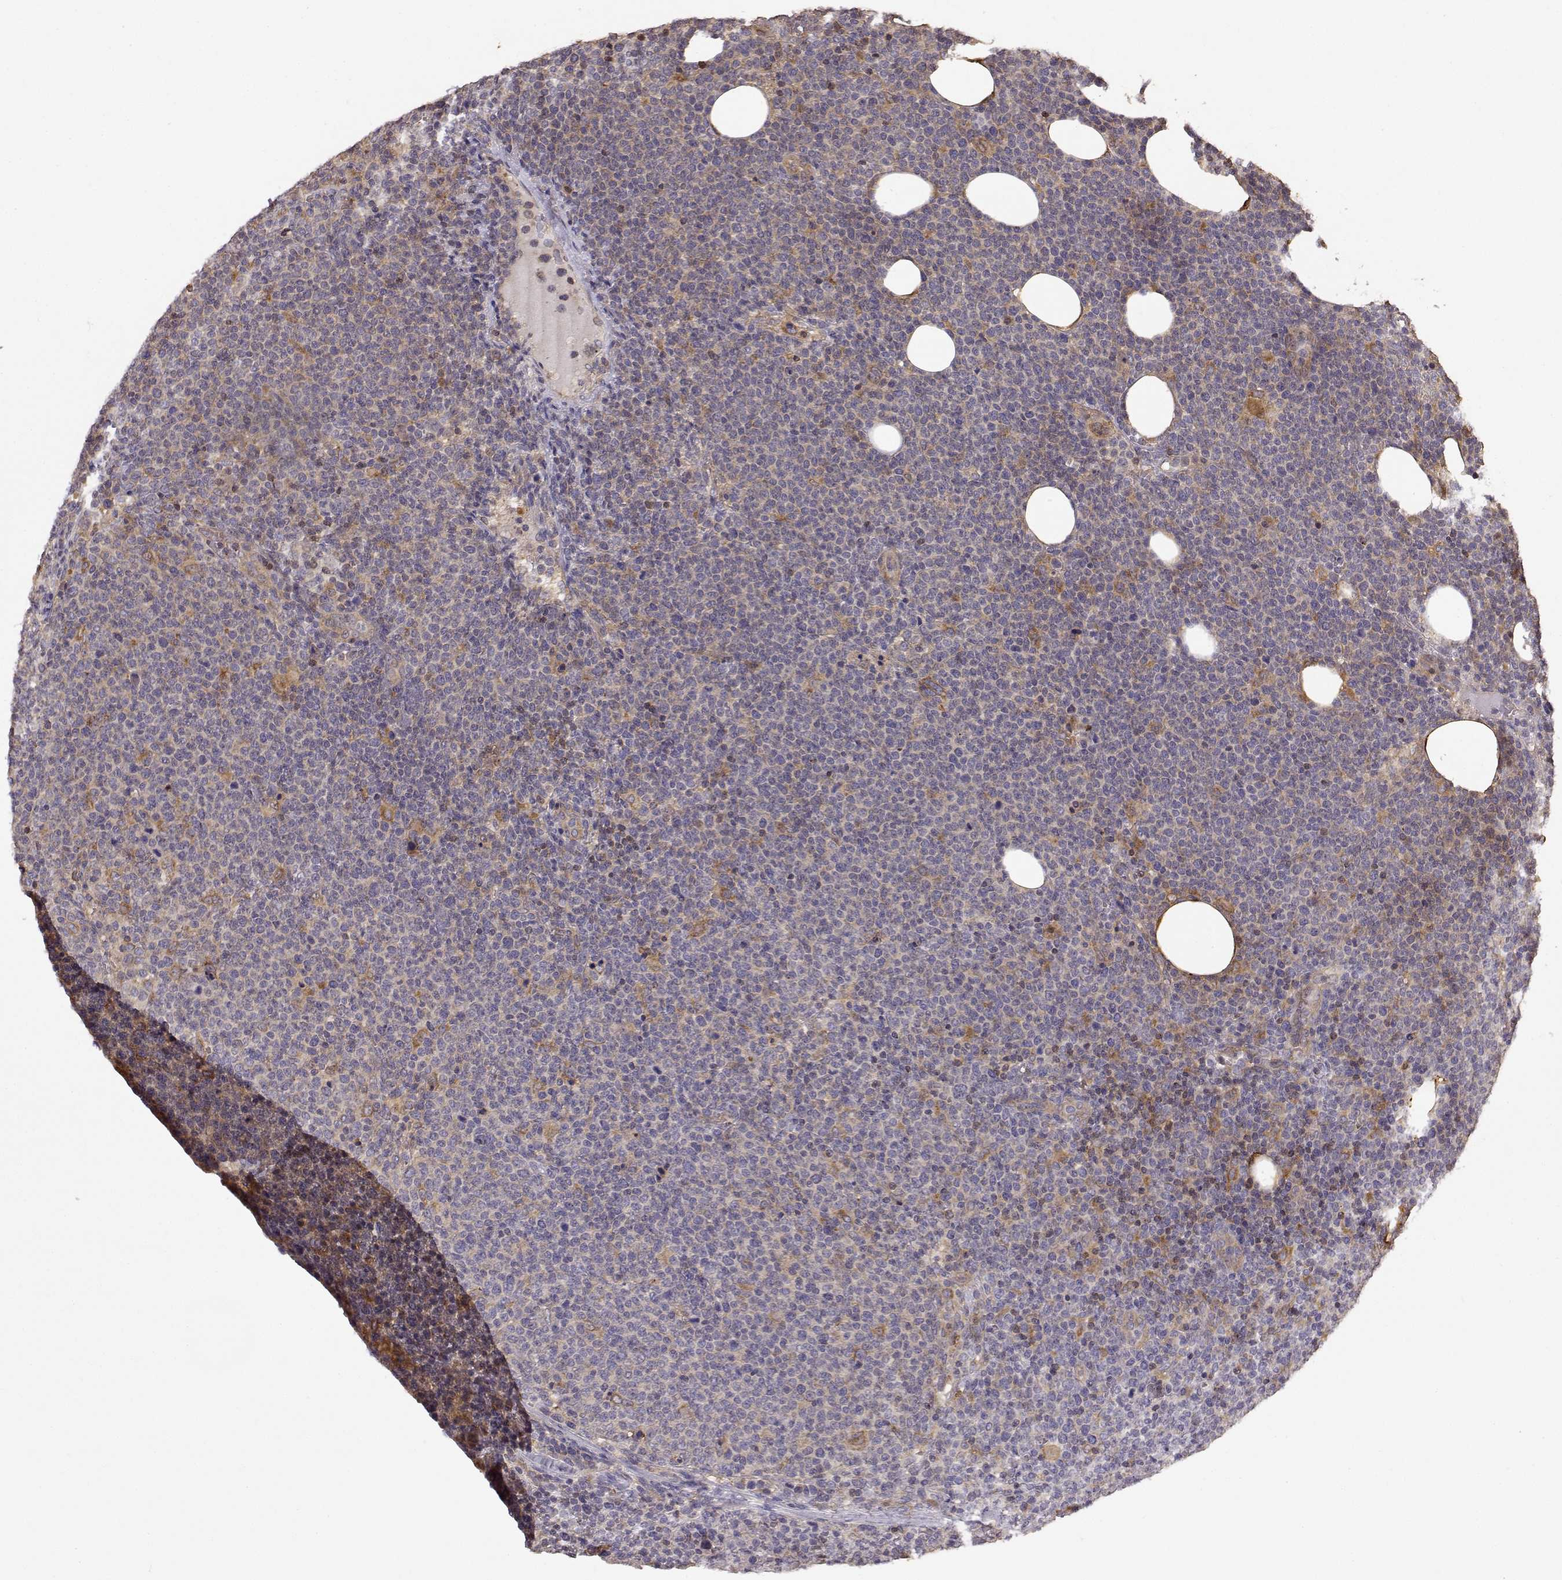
{"staining": {"intensity": "moderate", "quantity": "25%-75%", "location": "cytoplasmic/membranous"}, "tissue": "lymphoma", "cell_type": "Tumor cells", "image_type": "cancer", "snomed": [{"axis": "morphology", "description": "Malignant lymphoma, non-Hodgkin's type, High grade"}, {"axis": "topography", "description": "Lymph node"}], "caption": "High-grade malignant lymphoma, non-Hodgkin's type stained for a protein reveals moderate cytoplasmic/membranous positivity in tumor cells.", "gene": "CRIM1", "patient": {"sex": "male", "age": 61}}